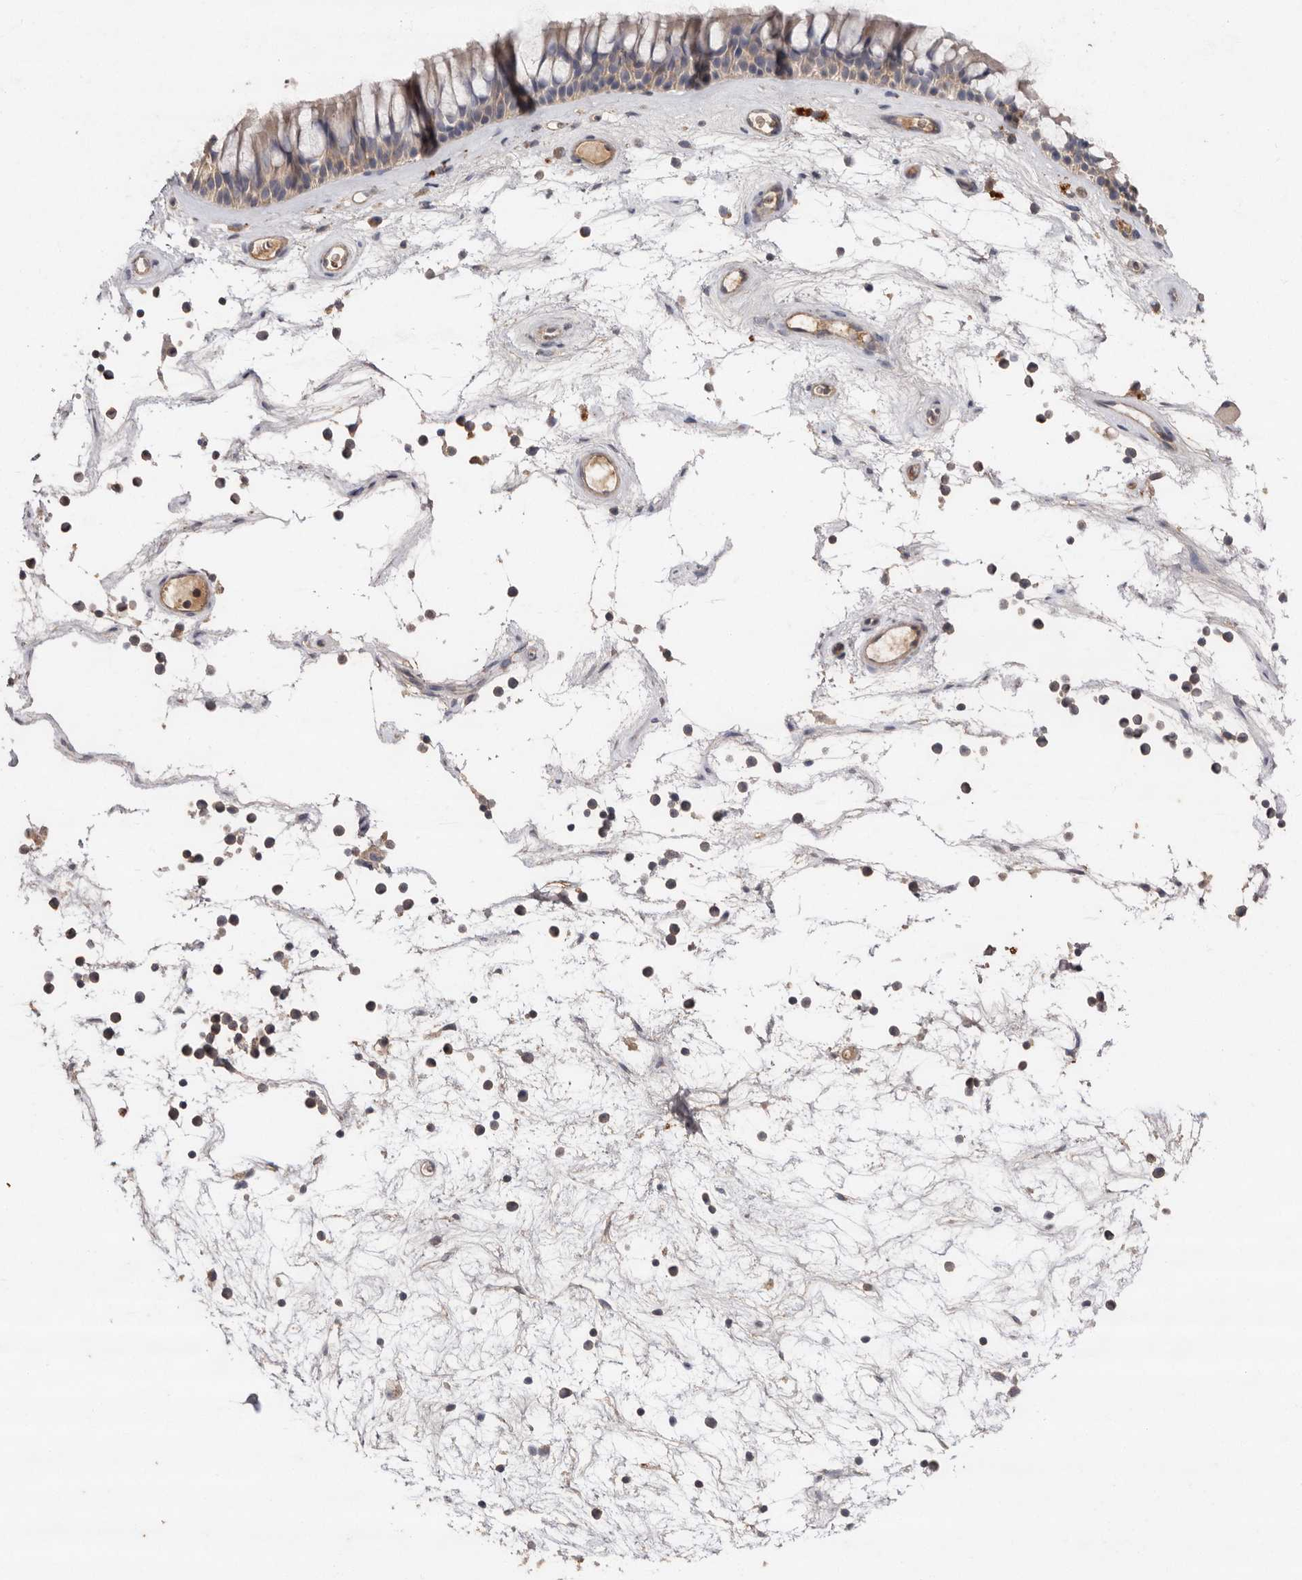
{"staining": {"intensity": "weak", "quantity": ">75%", "location": "cytoplasmic/membranous"}, "tissue": "nasopharynx", "cell_type": "Respiratory epithelial cells", "image_type": "normal", "snomed": [{"axis": "morphology", "description": "Normal tissue, NOS"}, {"axis": "topography", "description": "Nasopharynx"}], "caption": "Human nasopharynx stained for a protein (brown) shows weak cytoplasmic/membranous positive expression in about >75% of respiratory epithelial cells.", "gene": "RWDD1", "patient": {"sex": "male", "age": 64}}